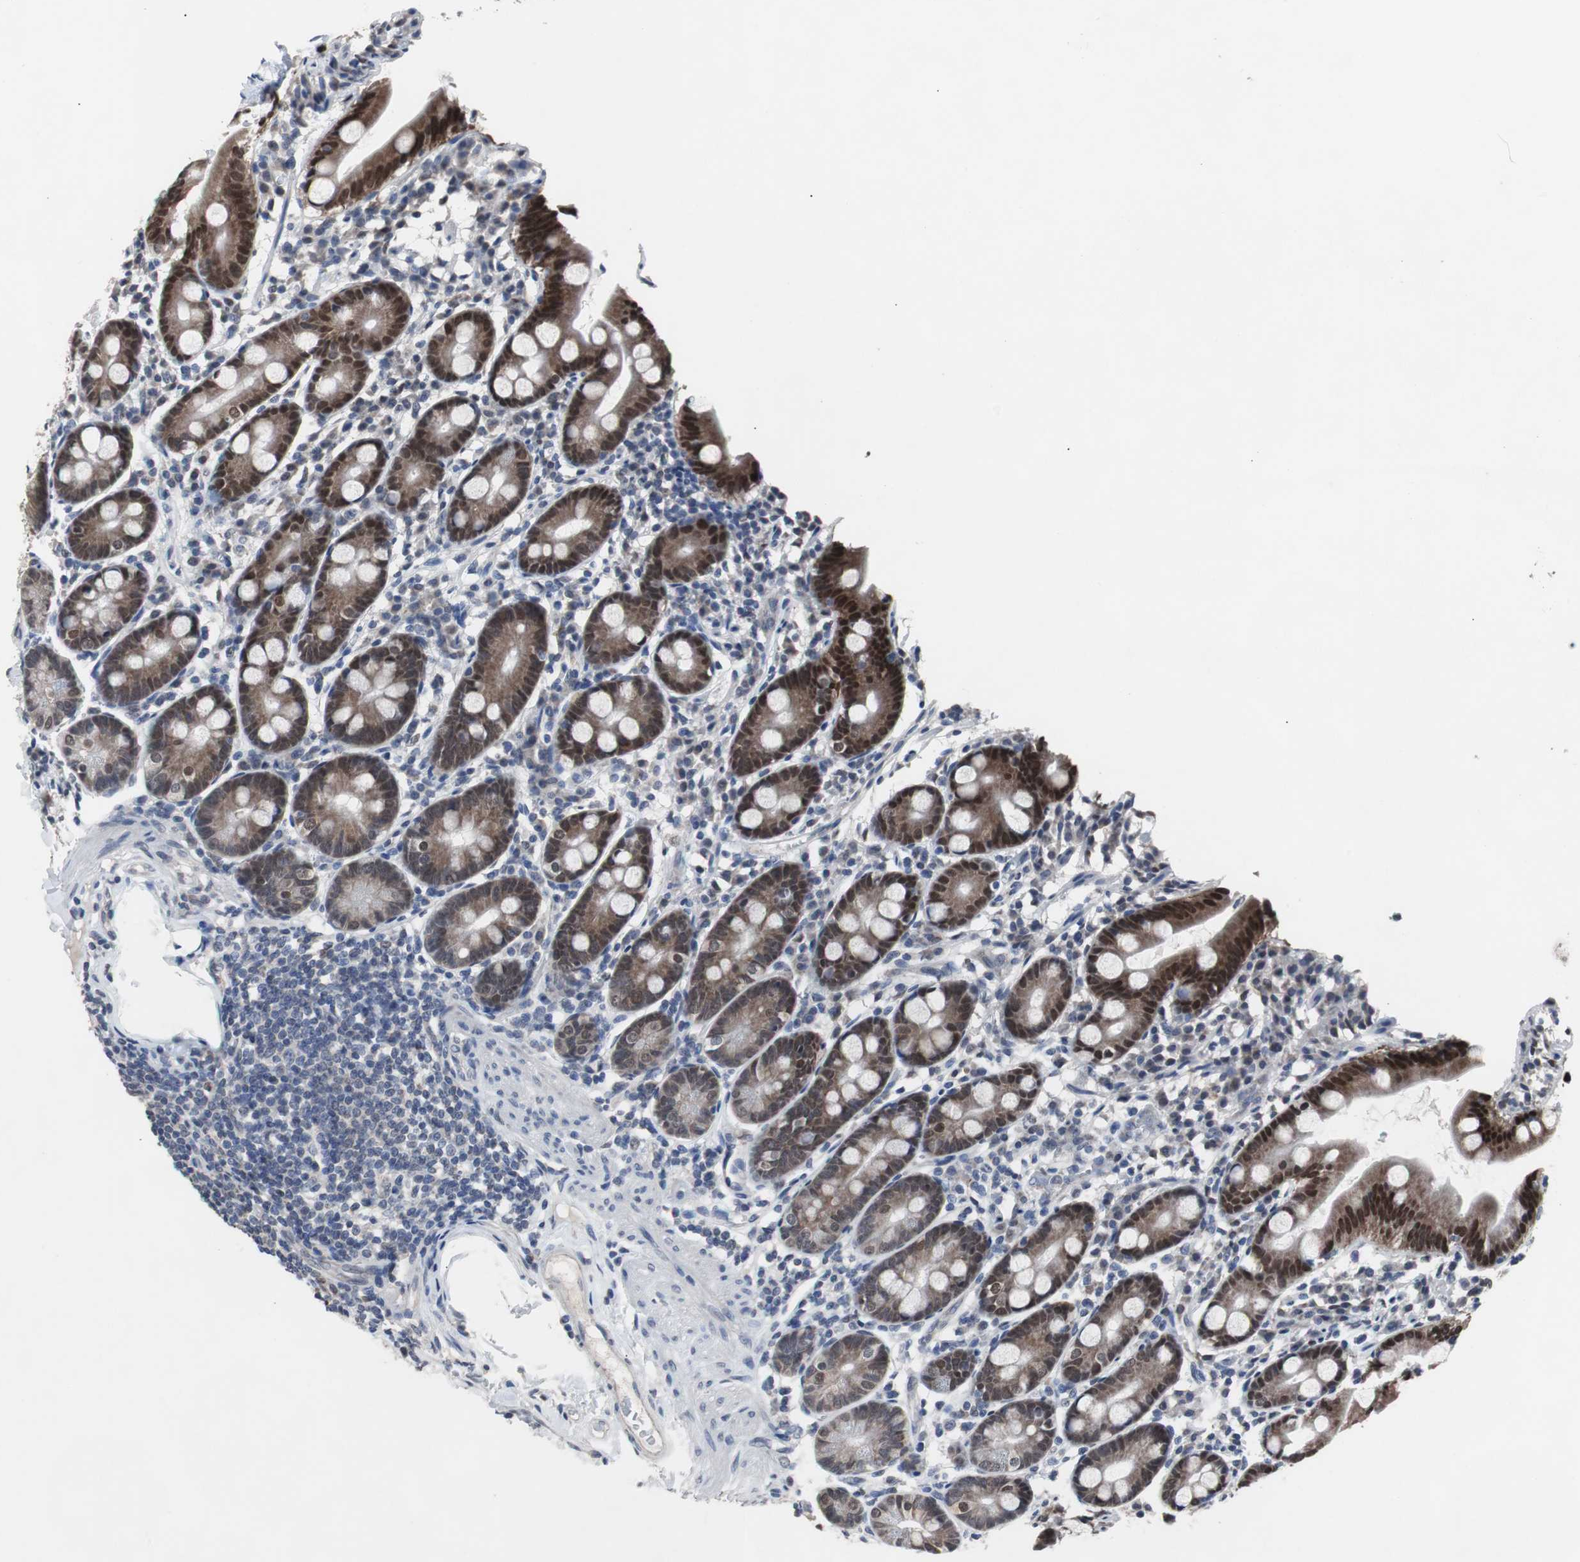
{"staining": {"intensity": "strong", "quantity": ">75%", "location": "cytoplasmic/membranous,nuclear"}, "tissue": "duodenum", "cell_type": "Glandular cells", "image_type": "normal", "snomed": [{"axis": "morphology", "description": "Normal tissue, NOS"}, {"axis": "topography", "description": "Duodenum"}], "caption": "Glandular cells reveal high levels of strong cytoplasmic/membranous,nuclear expression in approximately >75% of cells in normal human duodenum.", "gene": "RBM47", "patient": {"sex": "male", "age": 50}}